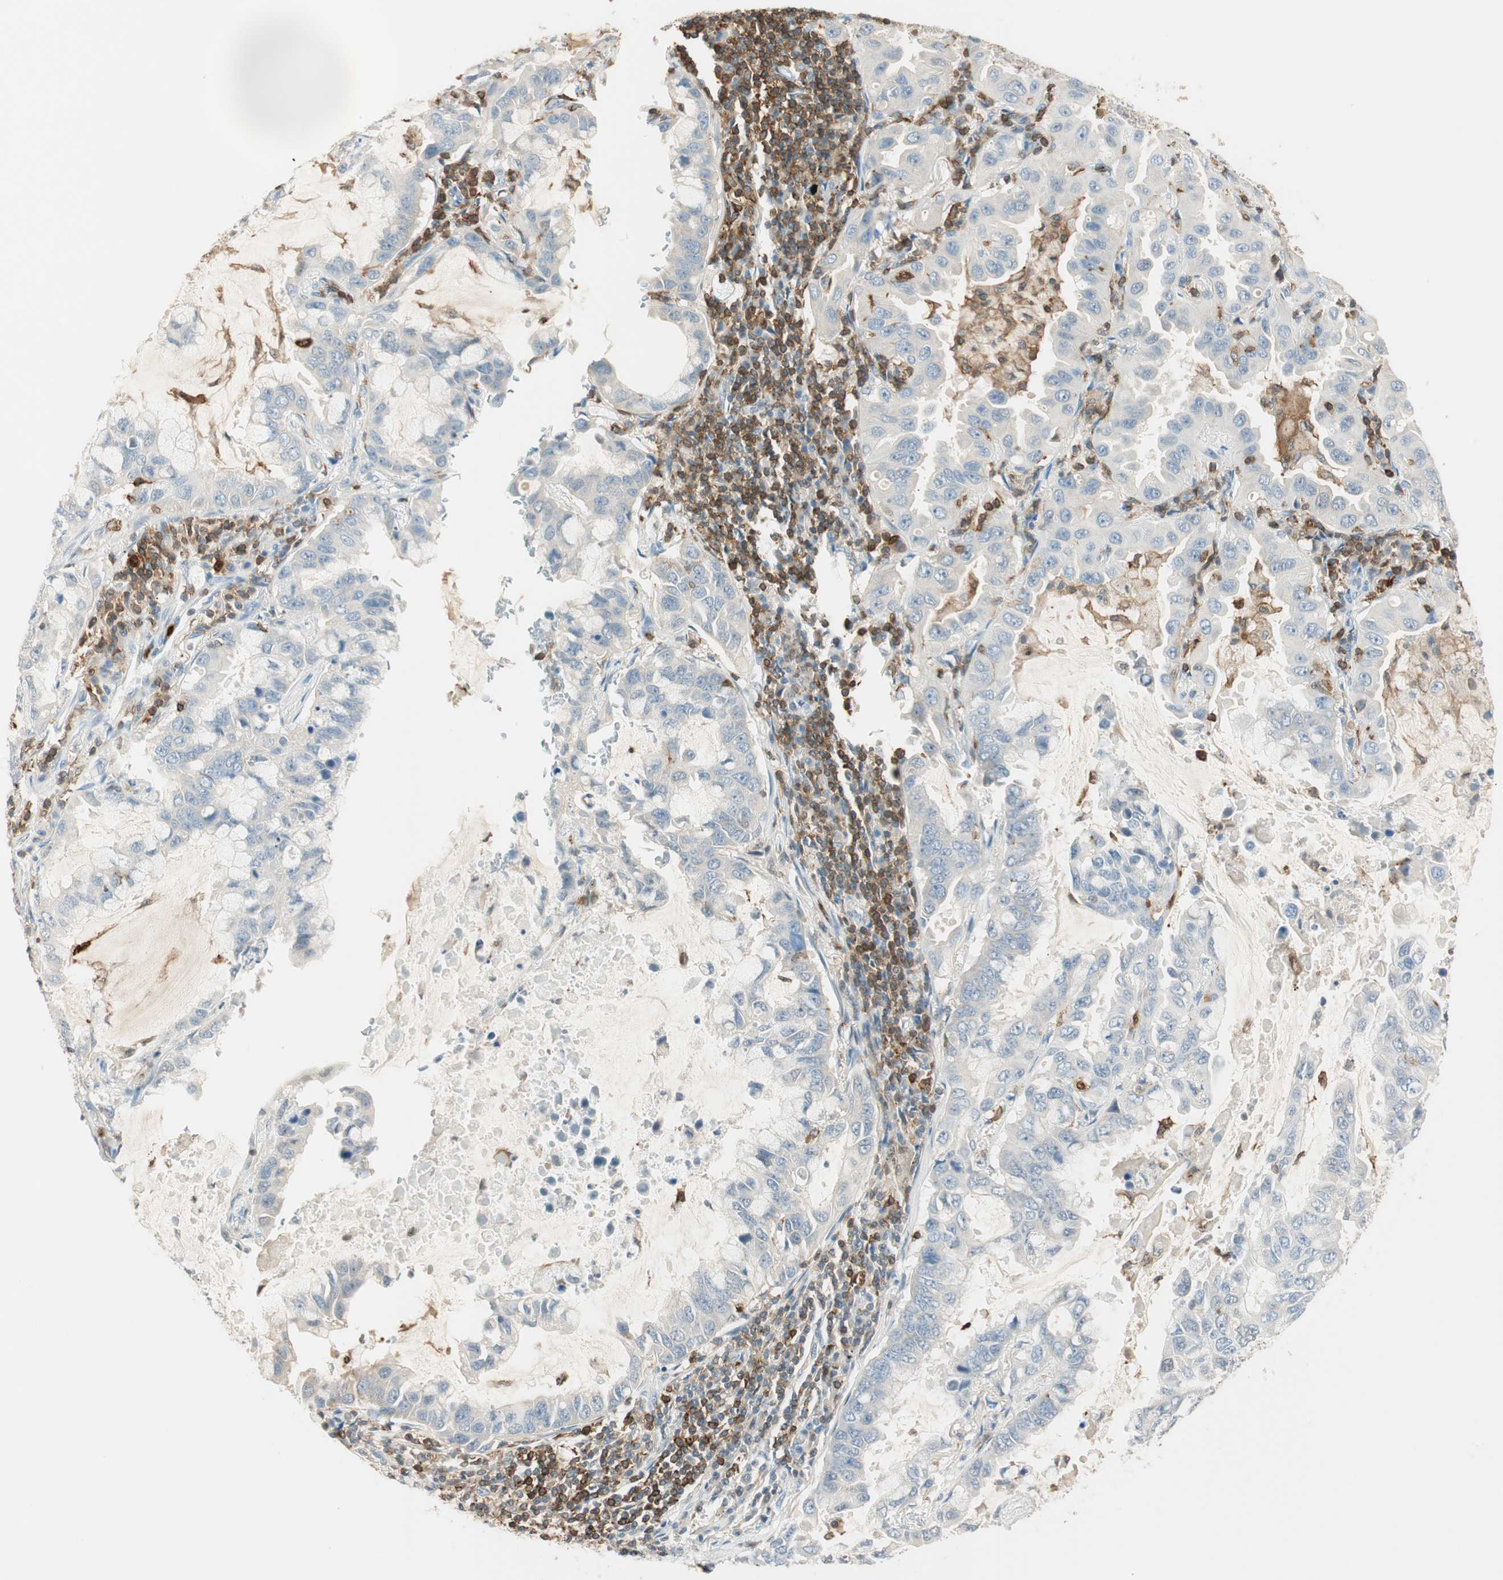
{"staining": {"intensity": "weak", "quantity": "<25%", "location": "cytoplasmic/membranous"}, "tissue": "lung cancer", "cell_type": "Tumor cells", "image_type": "cancer", "snomed": [{"axis": "morphology", "description": "Adenocarcinoma, NOS"}, {"axis": "topography", "description": "Lung"}], "caption": "The photomicrograph shows no staining of tumor cells in lung adenocarcinoma.", "gene": "HPGD", "patient": {"sex": "male", "age": 64}}